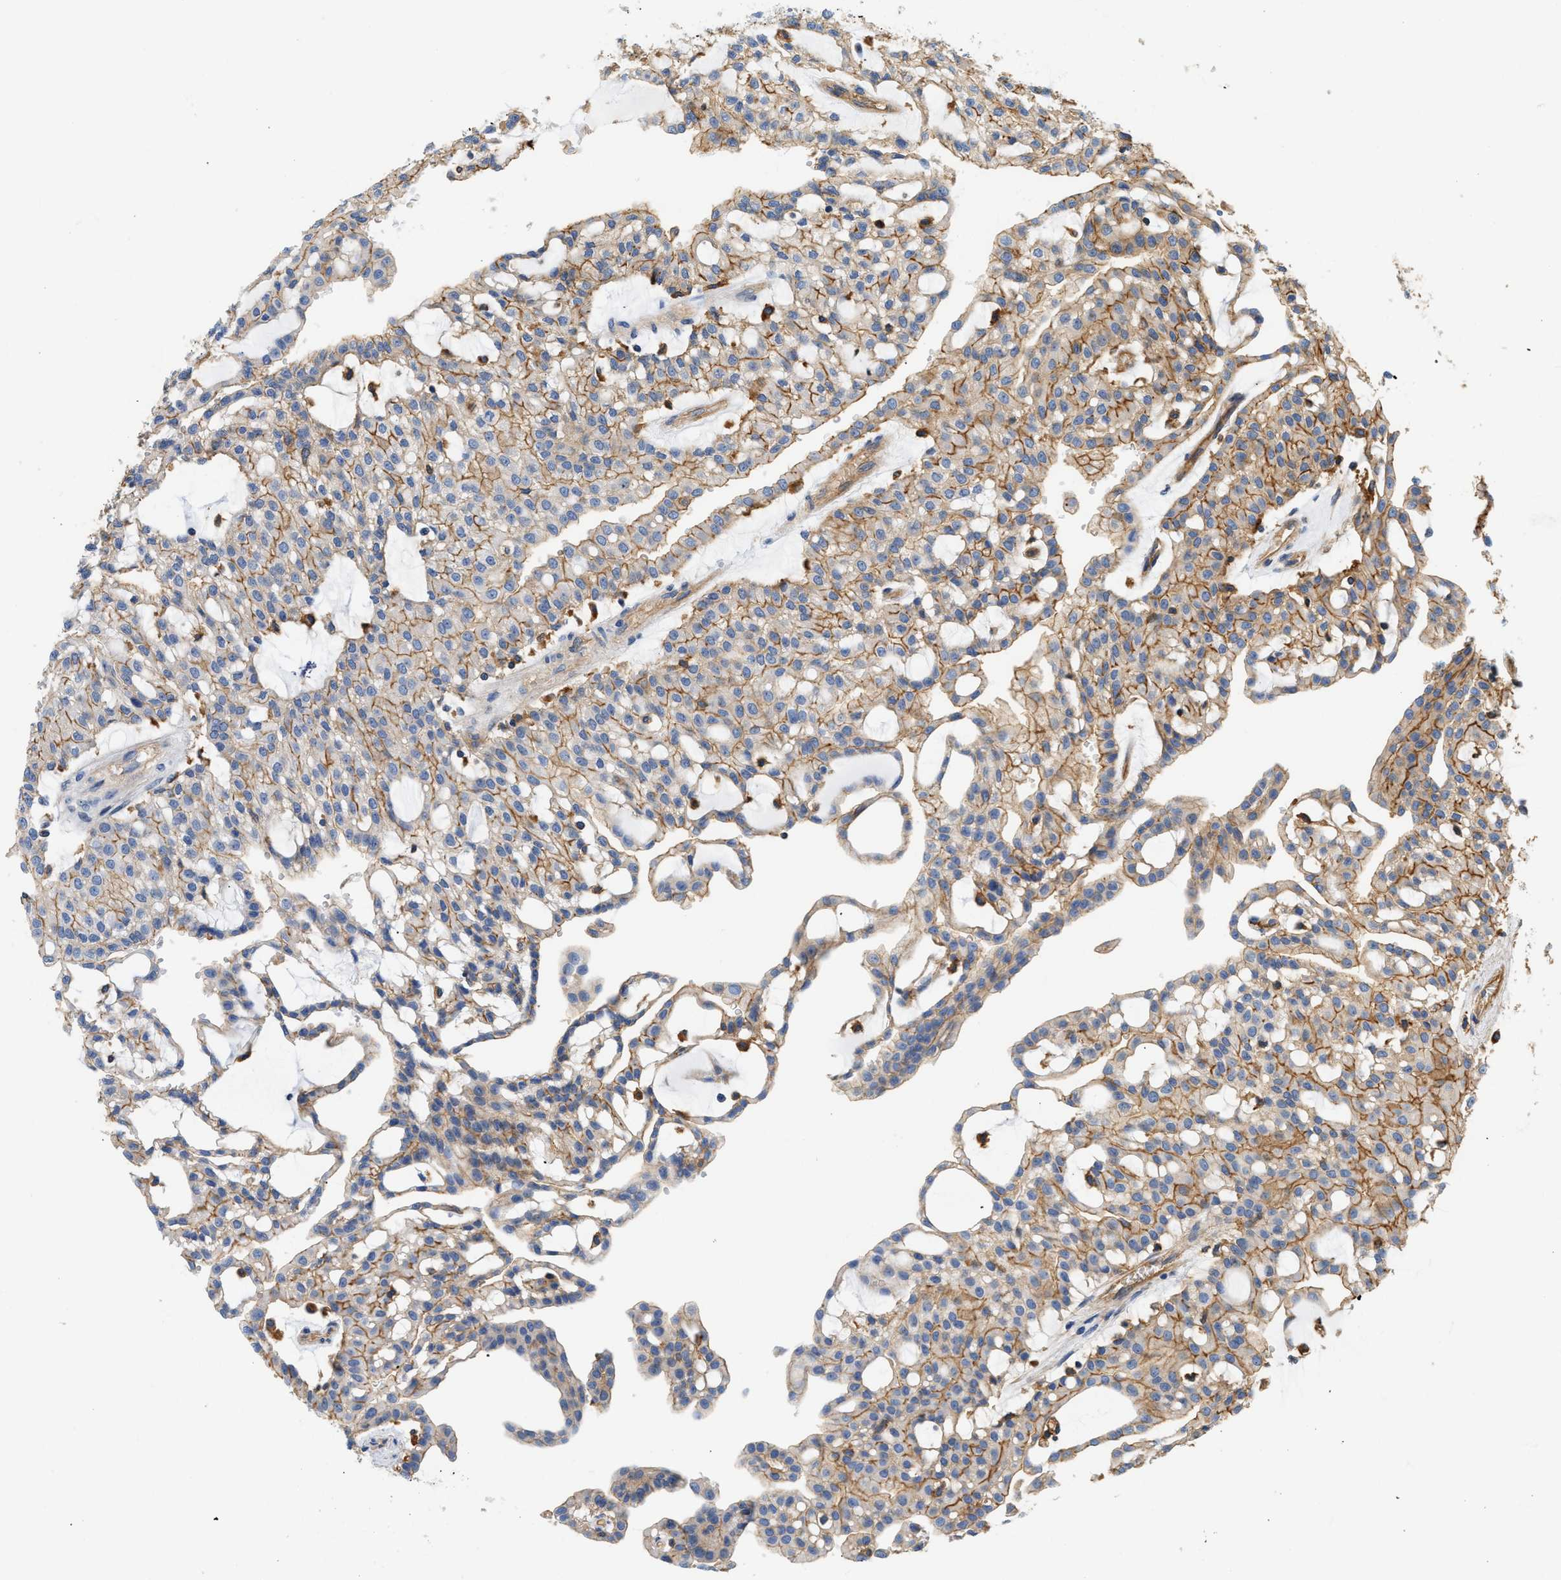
{"staining": {"intensity": "moderate", "quantity": "25%-75%", "location": "cytoplasmic/membranous"}, "tissue": "renal cancer", "cell_type": "Tumor cells", "image_type": "cancer", "snomed": [{"axis": "morphology", "description": "Adenocarcinoma, NOS"}, {"axis": "topography", "description": "Kidney"}], "caption": "A brown stain shows moderate cytoplasmic/membranous staining of a protein in renal cancer (adenocarcinoma) tumor cells.", "gene": "GNB4", "patient": {"sex": "male", "age": 63}}